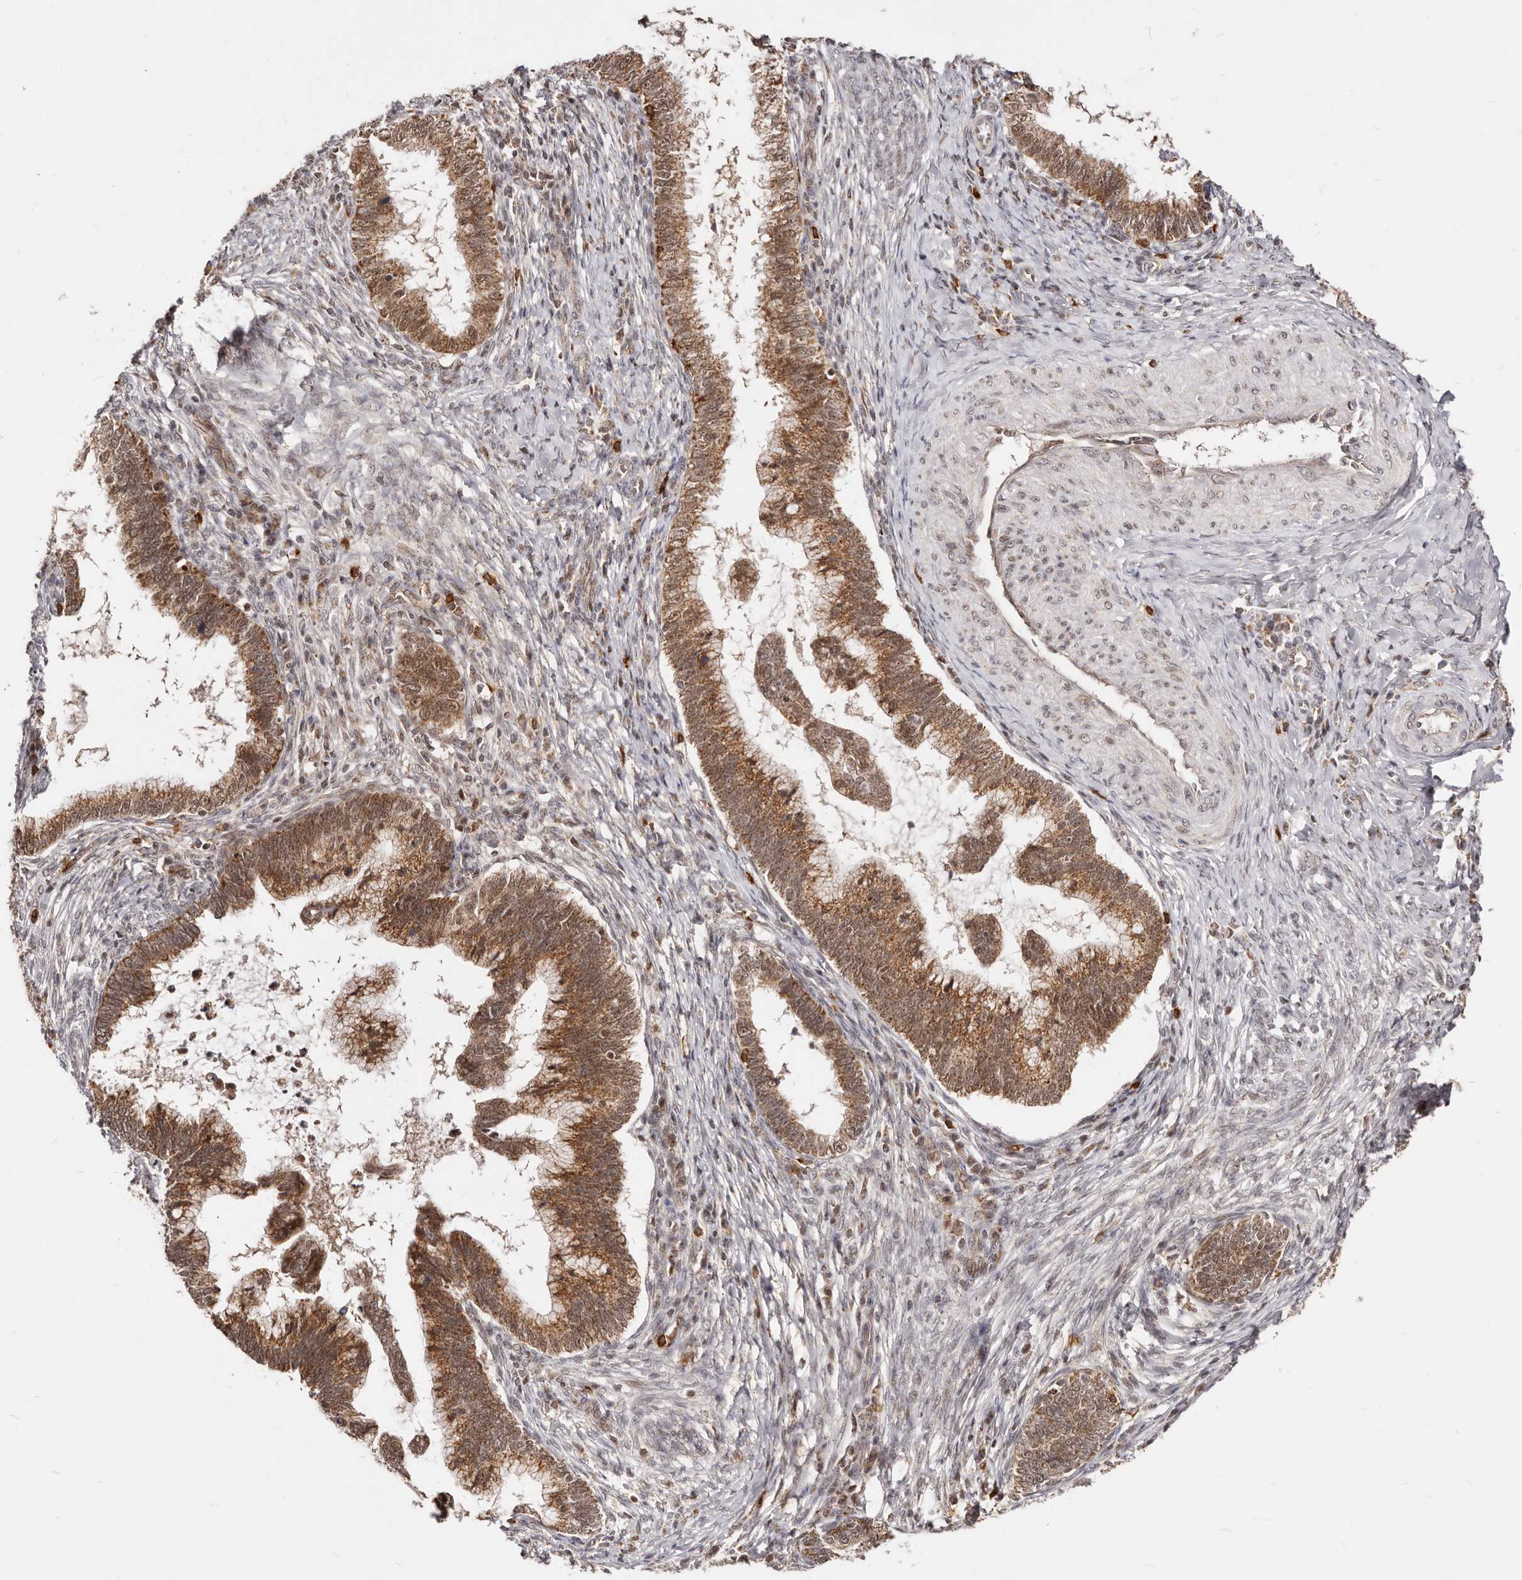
{"staining": {"intensity": "moderate", "quantity": ">75%", "location": "cytoplasmic/membranous,nuclear"}, "tissue": "cervical cancer", "cell_type": "Tumor cells", "image_type": "cancer", "snomed": [{"axis": "morphology", "description": "Adenocarcinoma, NOS"}, {"axis": "topography", "description": "Cervix"}], "caption": "A brown stain shows moderate cytoplasmic/membranous and nuclear positivity of a protein in human cervical adenocarcinoma tumor cells. (Stains: DAB in brown, nuclei in blue, Microscopy: brightfield microscopy at high magnification).", "gene": "SEC14L1", "patient": {"sex": "female", "age": 36}}